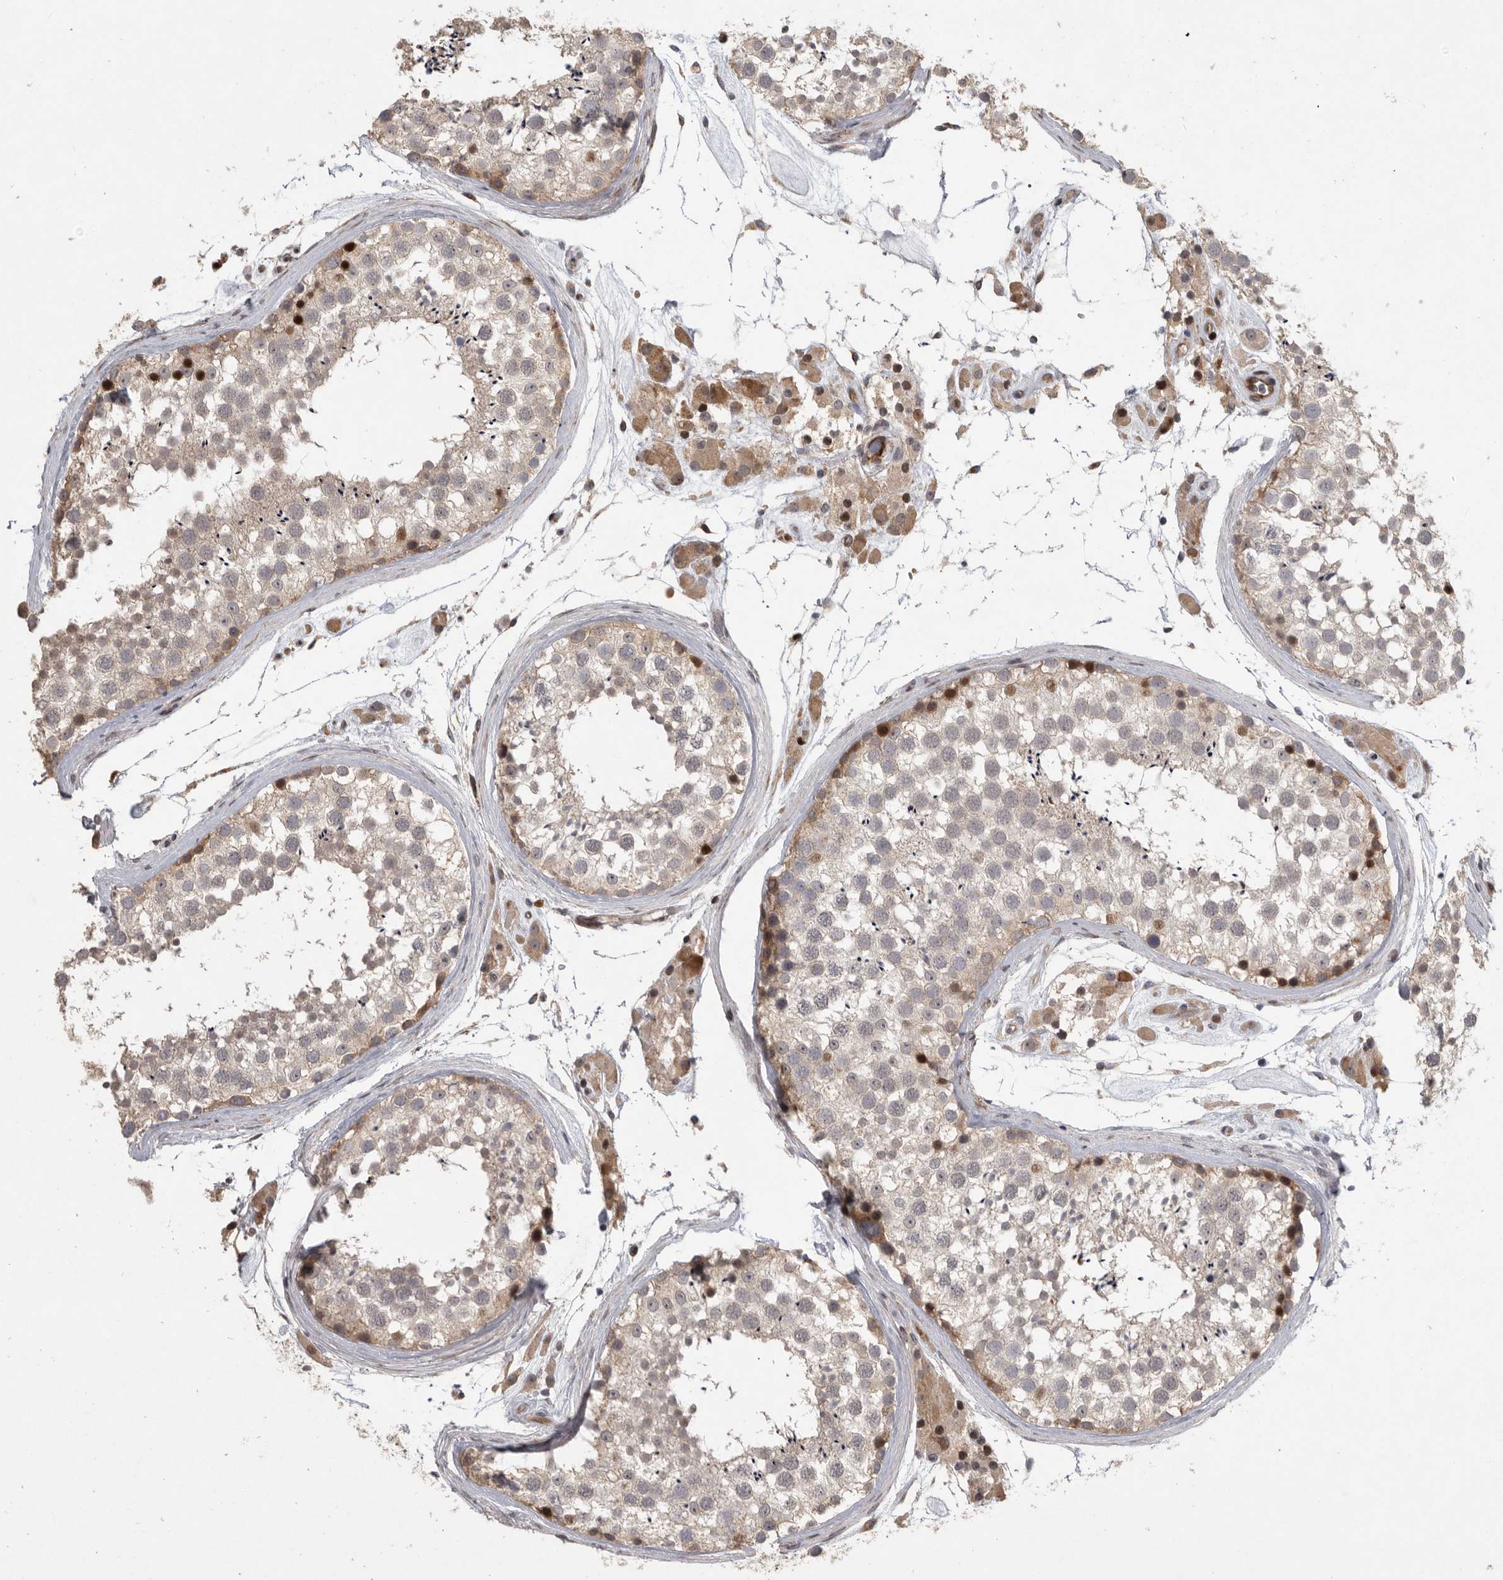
{"staining": {"intensity": "moderate", "quantity": "<25%", "location": "cytoplasmic/membranous"}, "tissue": "testis", "cell_type": "Cells in seminiferous ducts", "image_type": "normal", "snomed": [{"axis": "morphology", "description": "Normal tissue, NOS"}, {"axis": "topography", "description": "Testis"}], "caption": "Protein staining displays moderate cytoplasmic/membranous staining in approximately <25% of cells in seminiferous ducts in unremarkable testis. Ihc stains the protein of interest in brown and the nuclei are stained blue.", "gene": "MPDZ", "patient": {"sex": "male", "age": 46}}